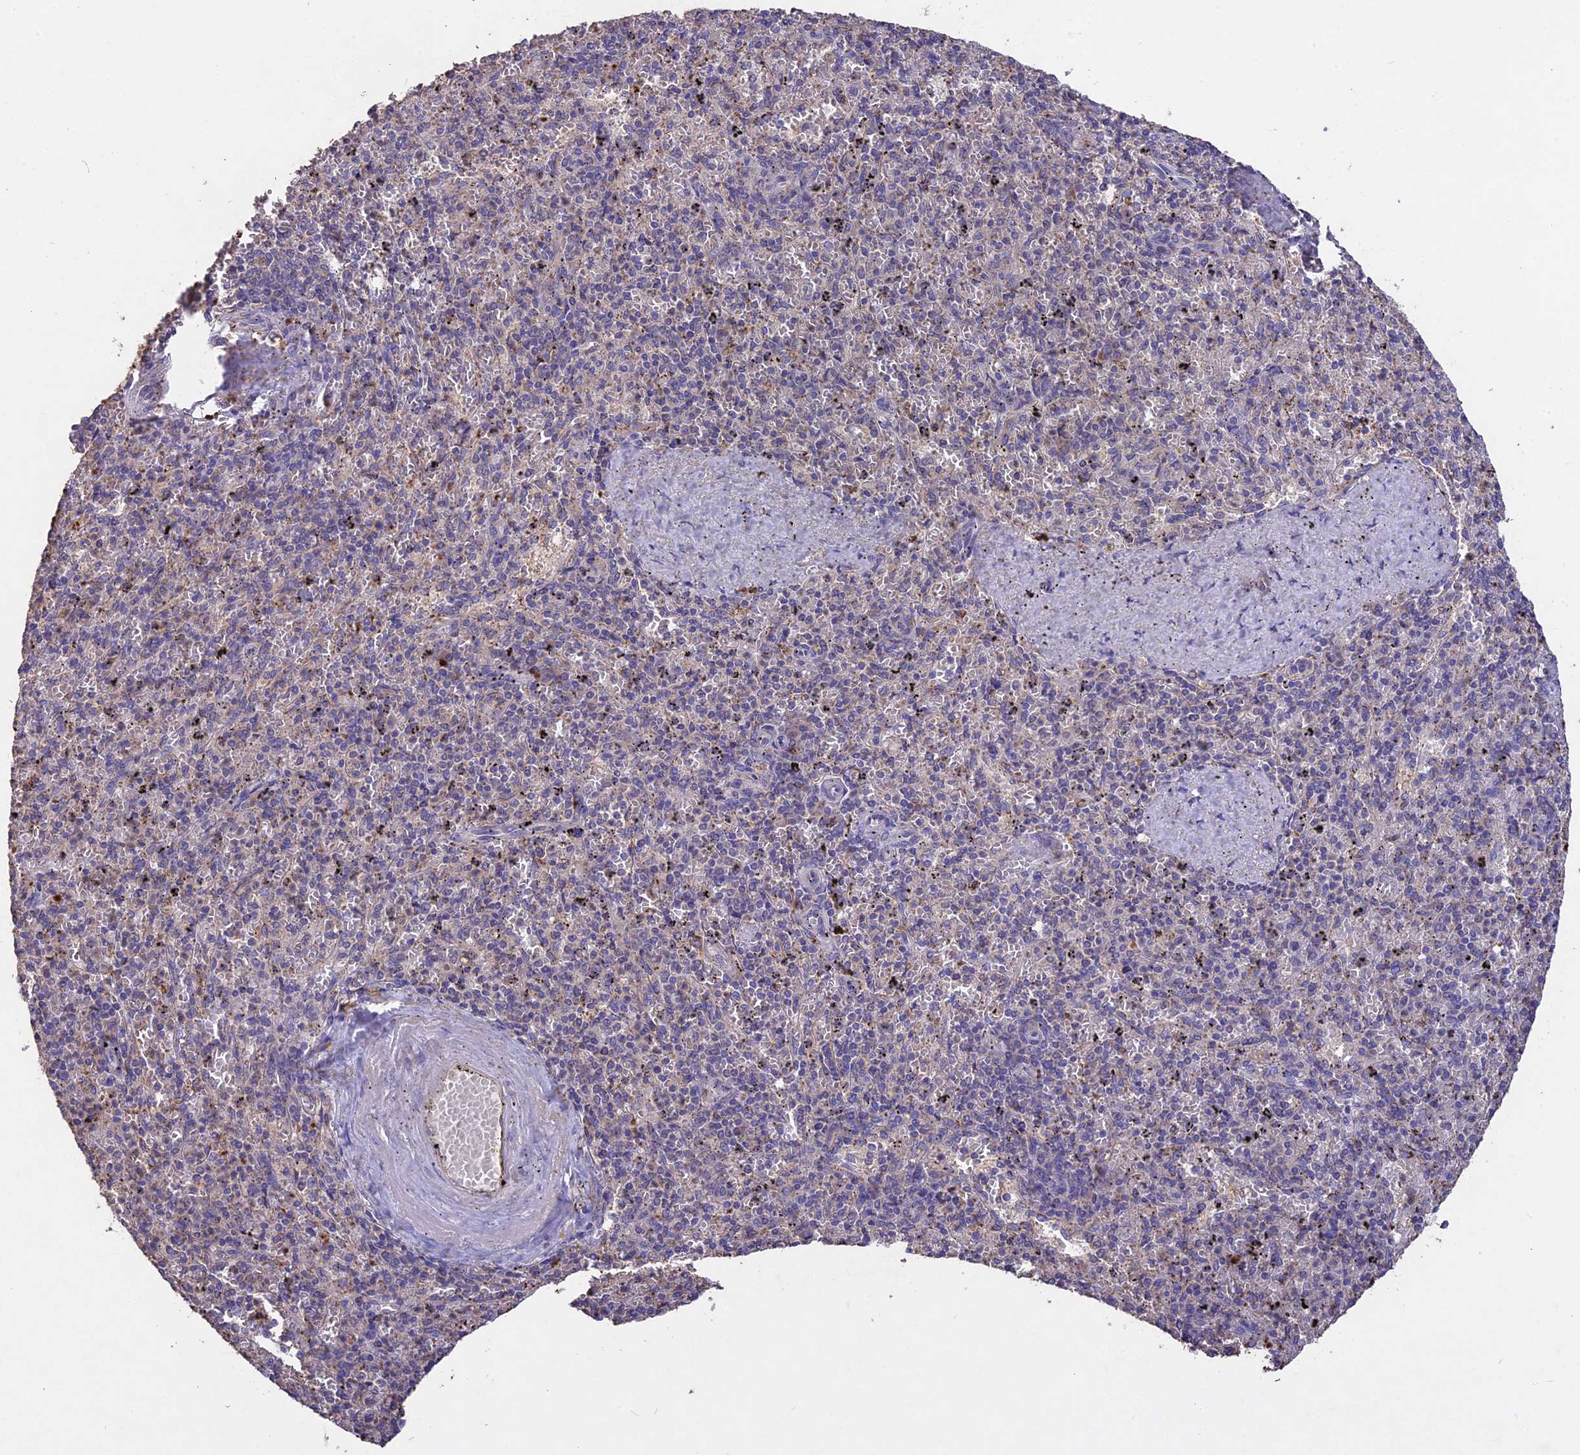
{"staining": {"intensity": "negative", "quantity": "none", "location": "none"}, "tissue": "spleen", "cell_type": "Cells in red pulp", "image_type": "normal", "snomed": [{"axis": "morphology", "description": "Normal tissue, NOS"}, {"axis": "topography", "description": "Spleen"}], "caption": "Immunohistochemistry photomicrograph of unremarkable spleen: spleen stained with DAB (3,3'-diaminobenzidine) reveals no significant protein positivity in cells in red pulp.", "gene": "SLC26A4", "patient": {"sex": "male", "age": 82}}